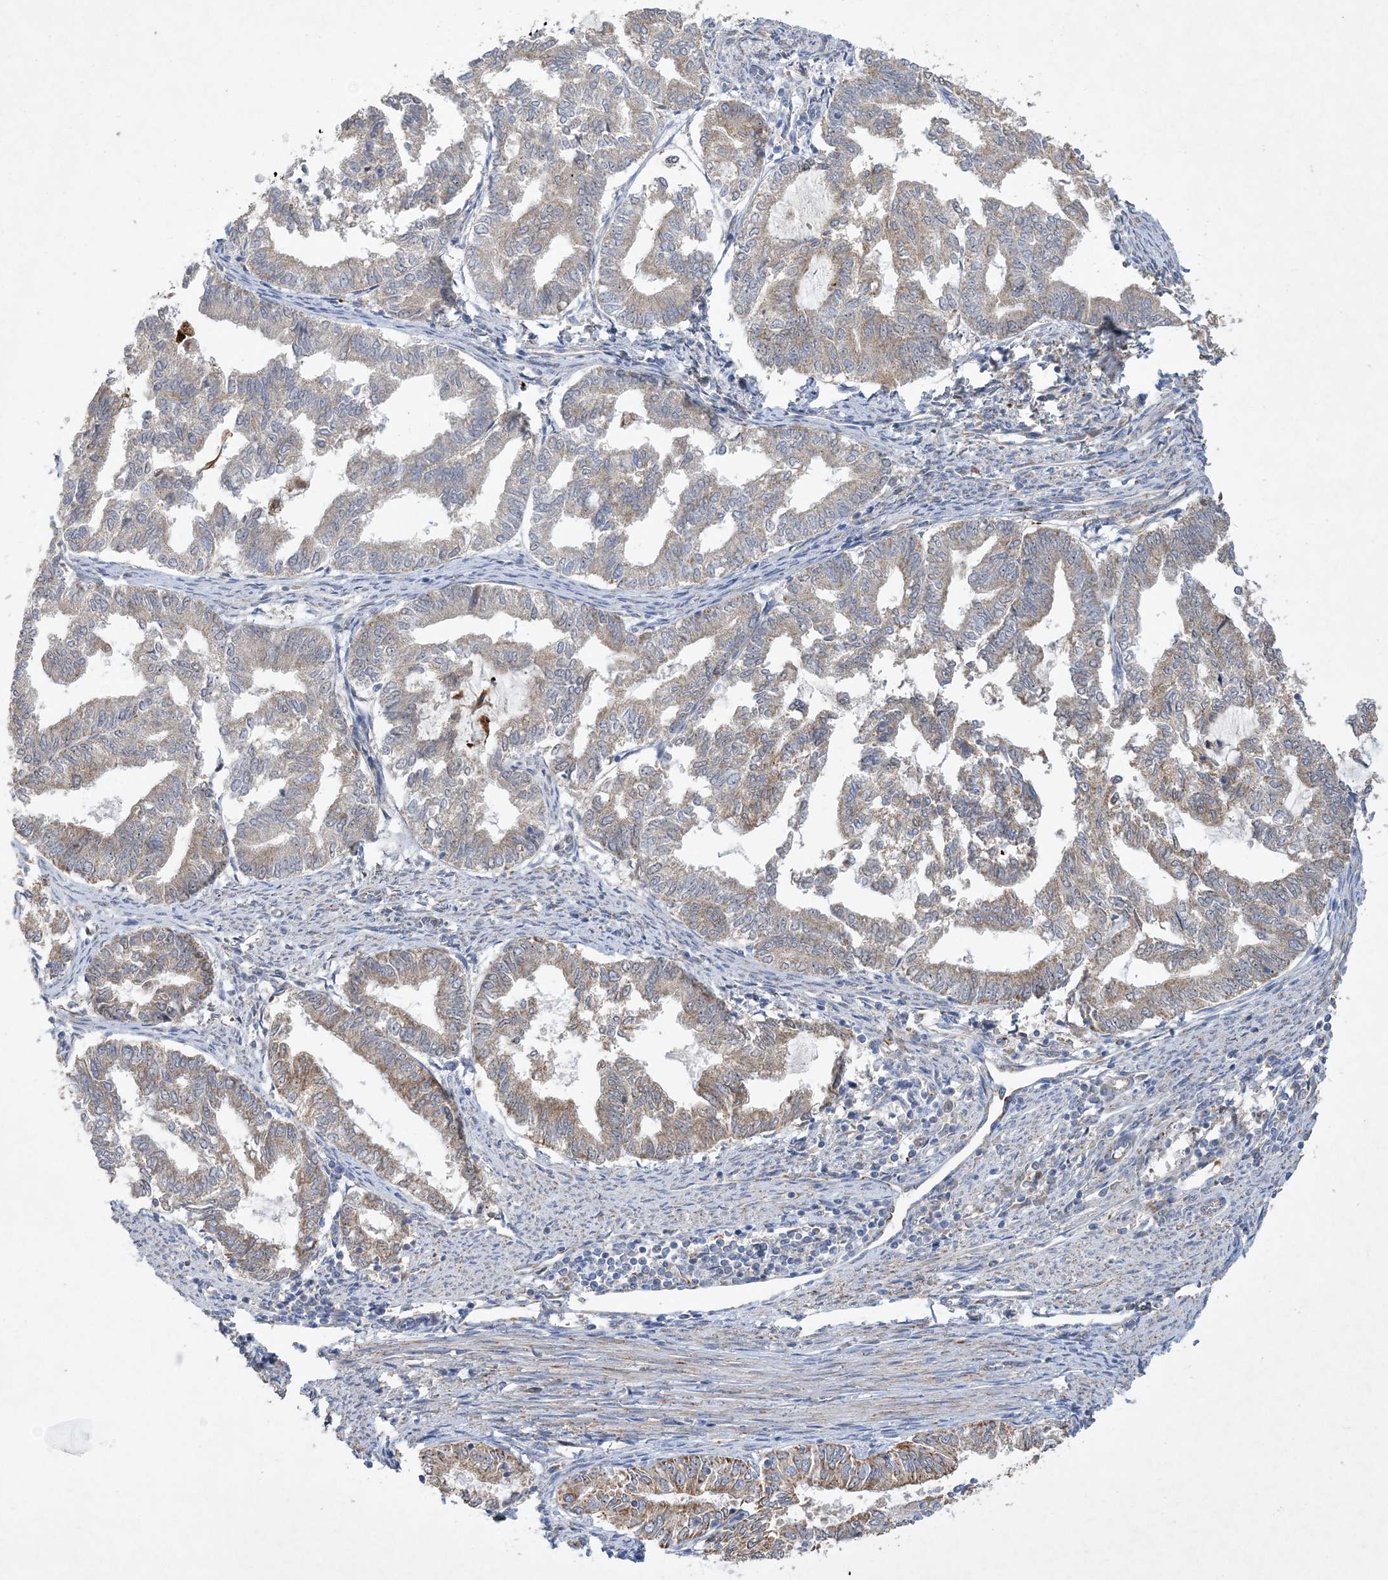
{"staining": {"intensity": "moderate", "quantity": "<25%", "location": "cytoplasmic/membranous"}, "tissue": "endometrial cancer", "cell_type": "Tumor cells", "image_type": "cancer", "snomed": [{"axis": "morphology", "description": "Adenocarcinoma, NOS"}, {"axis": "topography", "description": "Endometrium"}], "caption": "Tumor cells exhibit moderate cytoplasmic/membranous positivity in approximately <25% of cells in endometrial cancer (adenocarcinoma).", "gene": "FEZ2", "patient": {"sex": "female", "age": 79}}